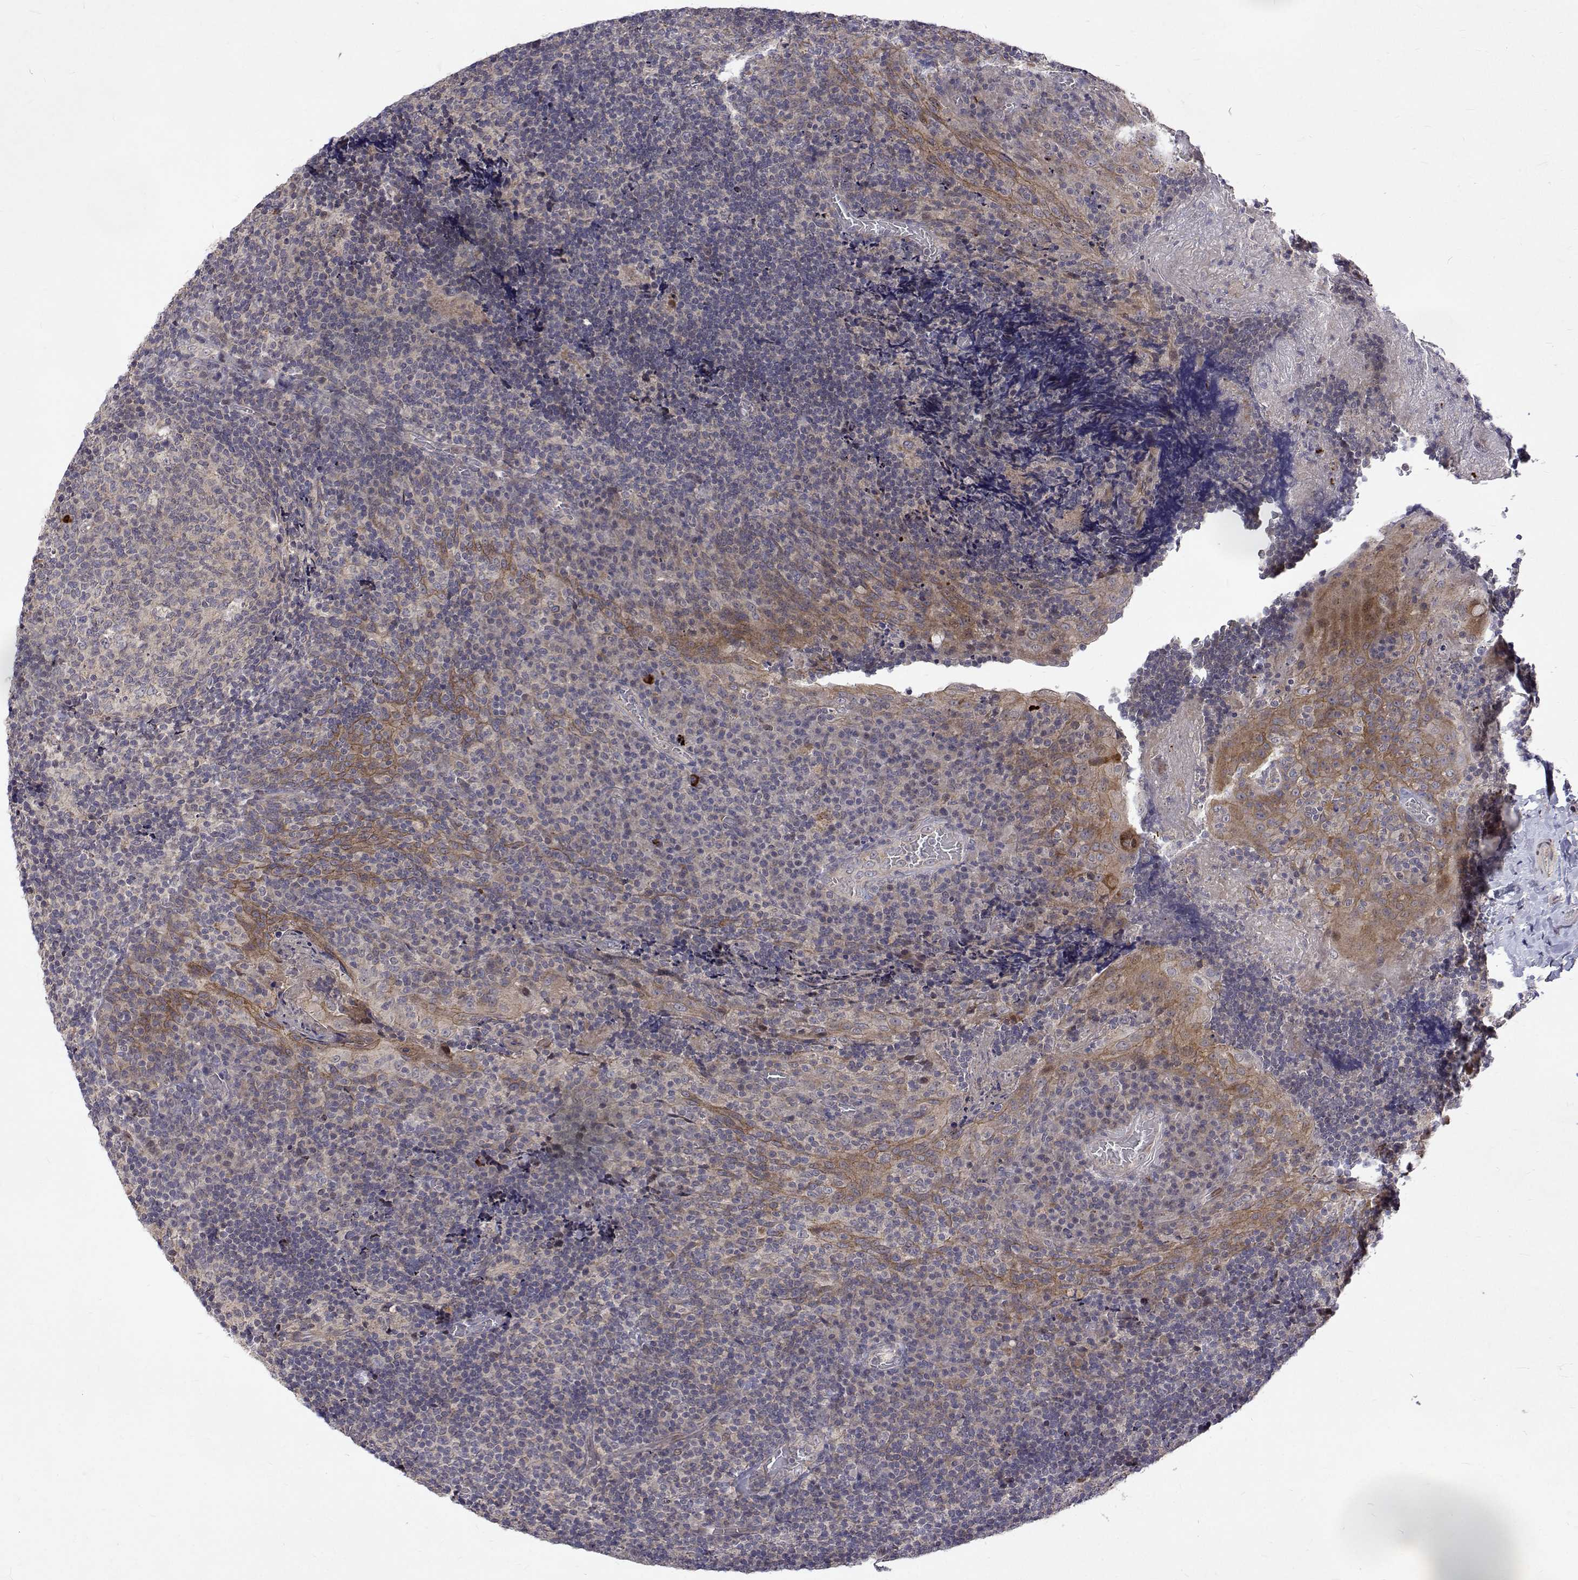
{"staining": {"intensity": "negative", "quantity": "none", "location": "none"}, "tissue": "tonsil", "cell_type": "Germinal center cells", "image_type": "normal", "snomed": [{"axis": "morphology", "description": "Normal tissue, NOS"}, {"axis": "topography", "description": "Tonsil"}], "caption": "This is an immunohistochemistry (IHC) image of normal tonsil. There is no staining in germinal center cells.", "gene": "ALKBH8", "patient": {"sex": "male", "age": 17}}